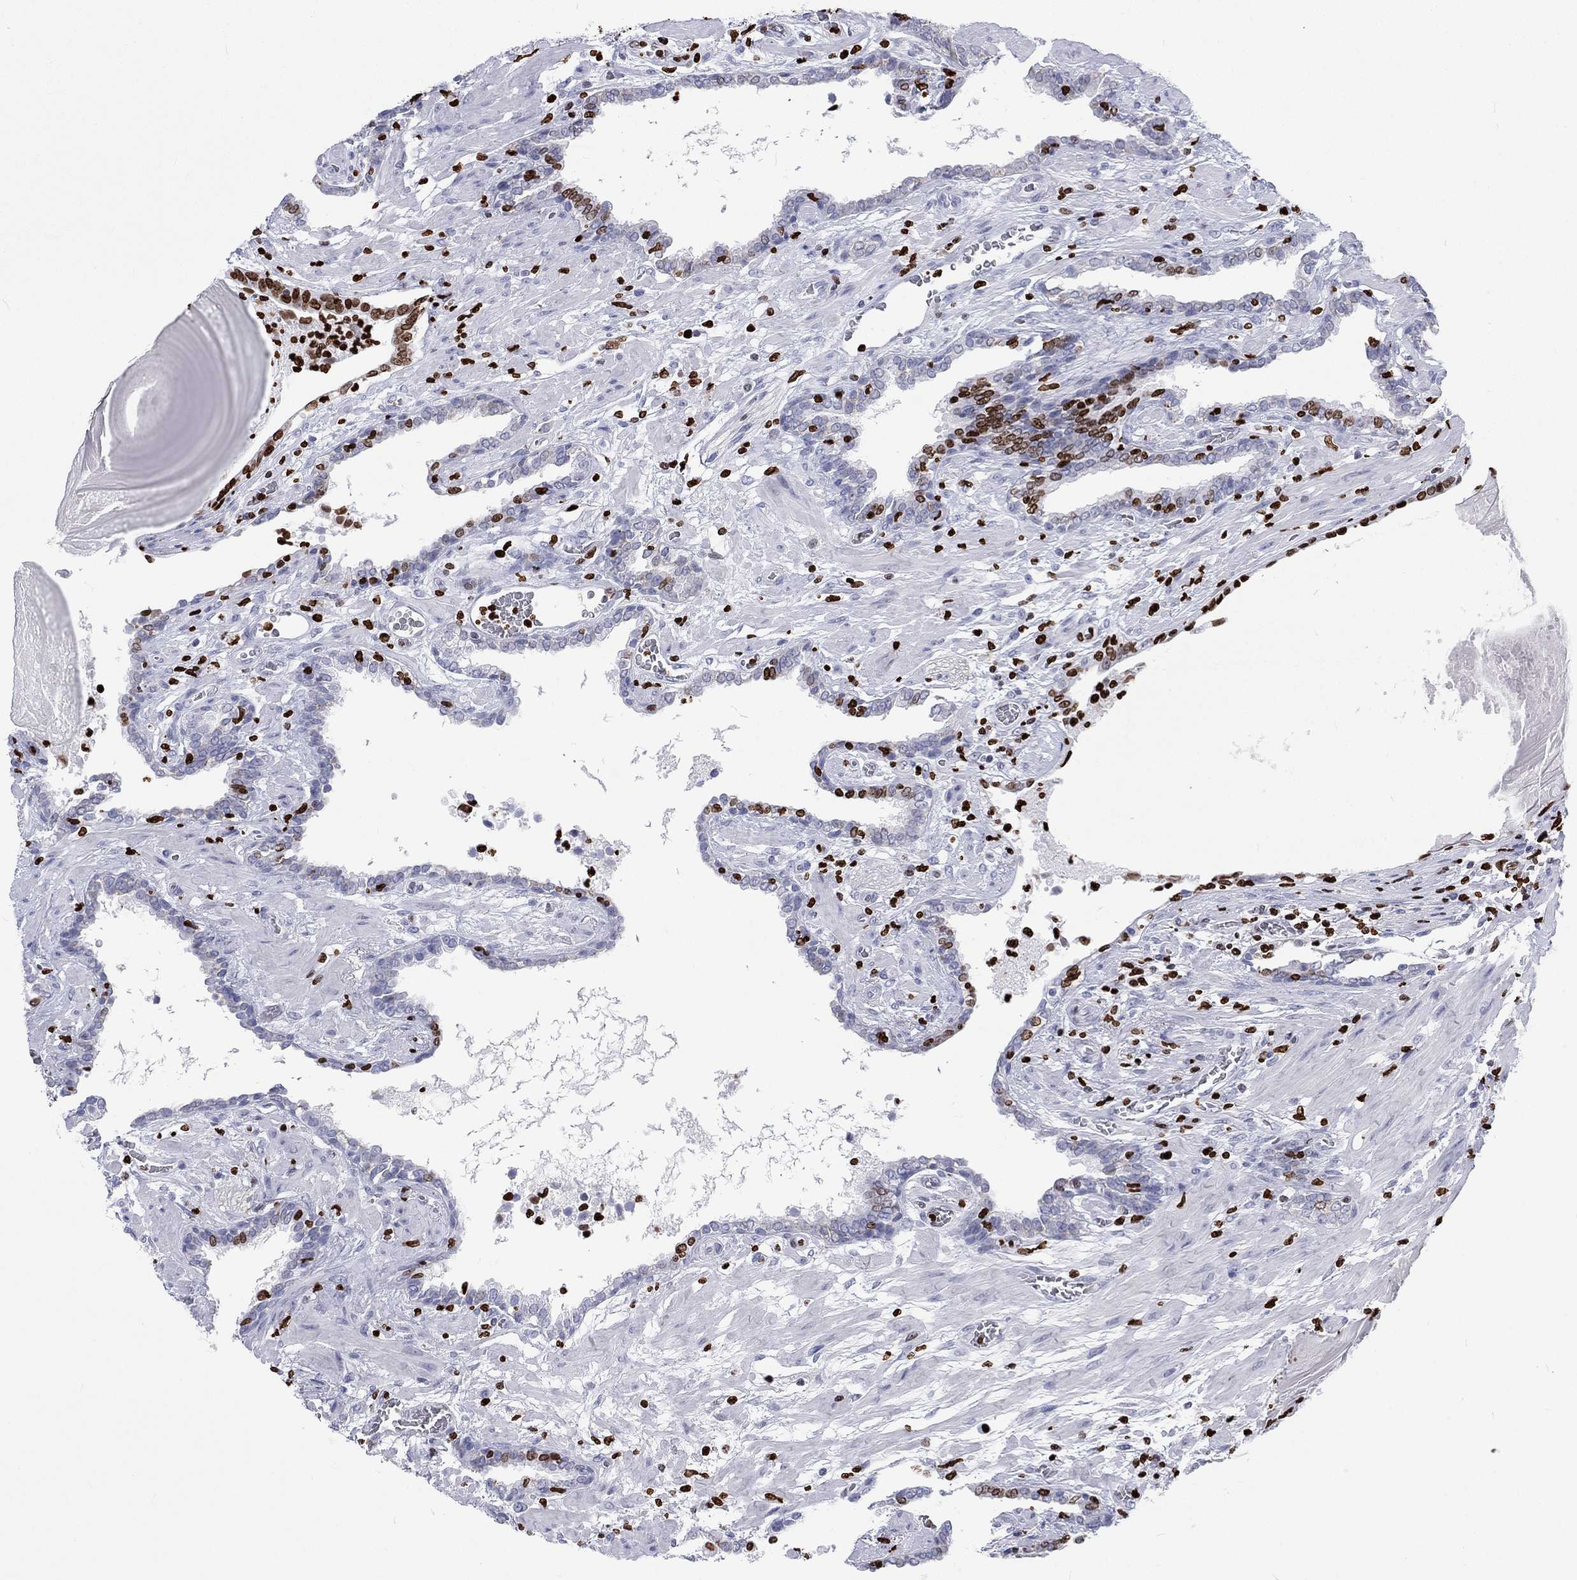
{"staining": {"intensity": "moderate", "quantity": "25%-75%", "location": "nuclear"}, "tissue": "prostate cancer", "cell_type": "Tumor cells", "image_type": "cancer", "snomed": [{"axis": "morphology", "description": "Adenocarcinoma, Low grade"}, {"axis": "topography", "description": "Prostate"}], "caption": "Immunohistochemical staining of adenocarcinoma (low-grade) (prostate) reveals medium levels of moderate nuclear protein staining in approximately 25%-75% of tumor cells.", "gene": "H1-5", "patient": {"sex": "male", "age": 69}}